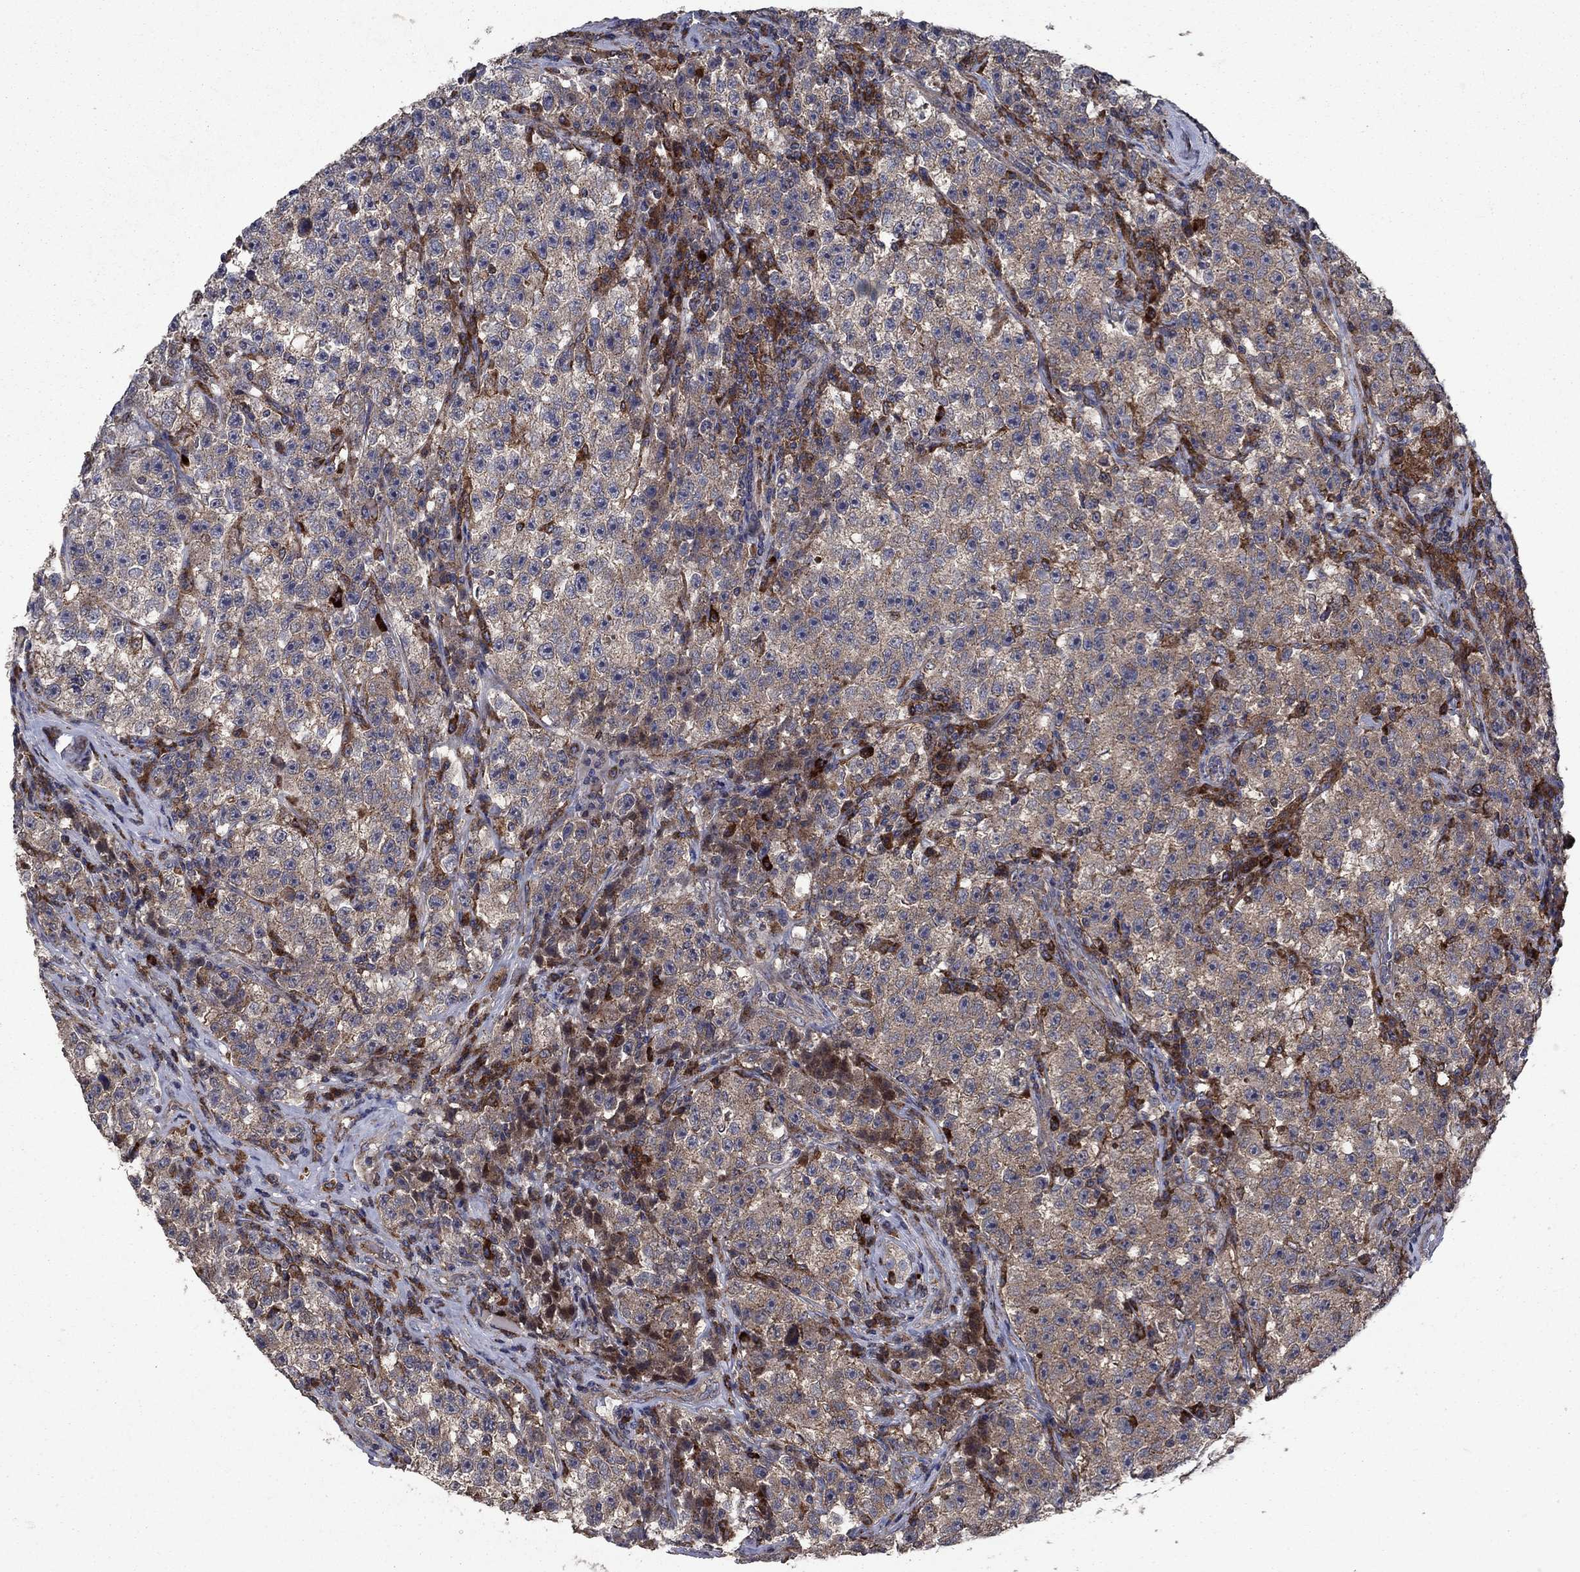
{"staining": {"intensity": "weak", "quantity": "25%-75%", "location": "cytoplasmic/membranous"}, "tissue": "testis cancer", "cell_type": "Tumor cells", "image_type": "cancer", "snomed": [{"axis": "morphology", "description": "Seminoma, NOS"}, {"axis": "topography", "description": "Testis"}], "caption": "Immunohistochemical staining of testis cancer (seminoma) reveals low levels of weak cytoplasmic/membranous protein expression in about 25%-75% of tumor cells. (DAB = brown stain, brightfield microscopy at high magnification).", "gene": "MEA1", "patient": {"sex": "male", "age": 22}}